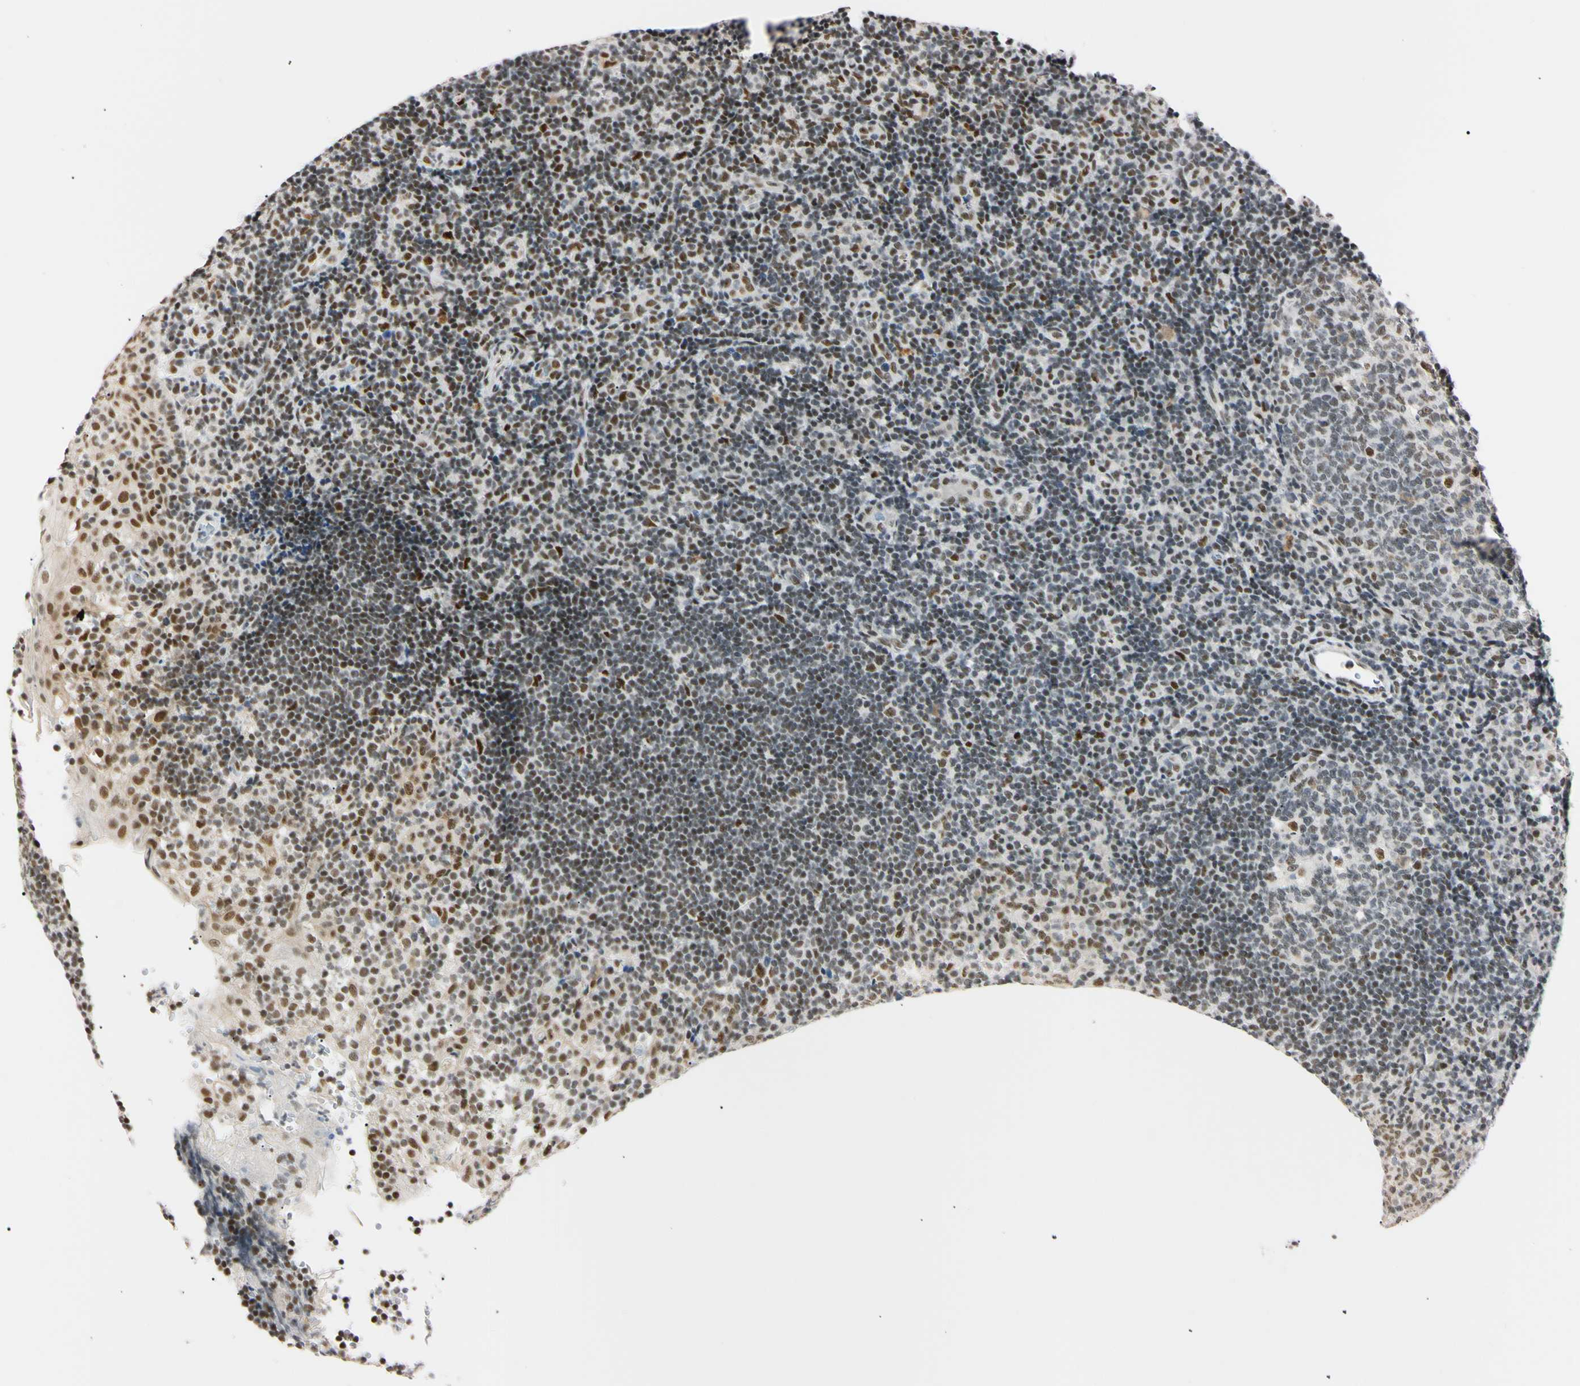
{"staining": {"intensity": "strong", "quantity": "<25%", "location": "nuclear"}, "tissue": "tonsil", "cell_type": "Germinal center cells", "image_type": "normal", "snomed": [{"axis": "morphology", "description": "Normal tissue, NOS"}, {"axis": "topography", "description": "Tonsil"}], "caption": "DAB (3,3'-diaminobenzidine) immunohistochemical staining of benign tonsil reveals strong nuclear protein staining in approximately <25% of germinal center cells.", "gene": "ZNF134", "patient": {"sex": "female", "age": 40}}